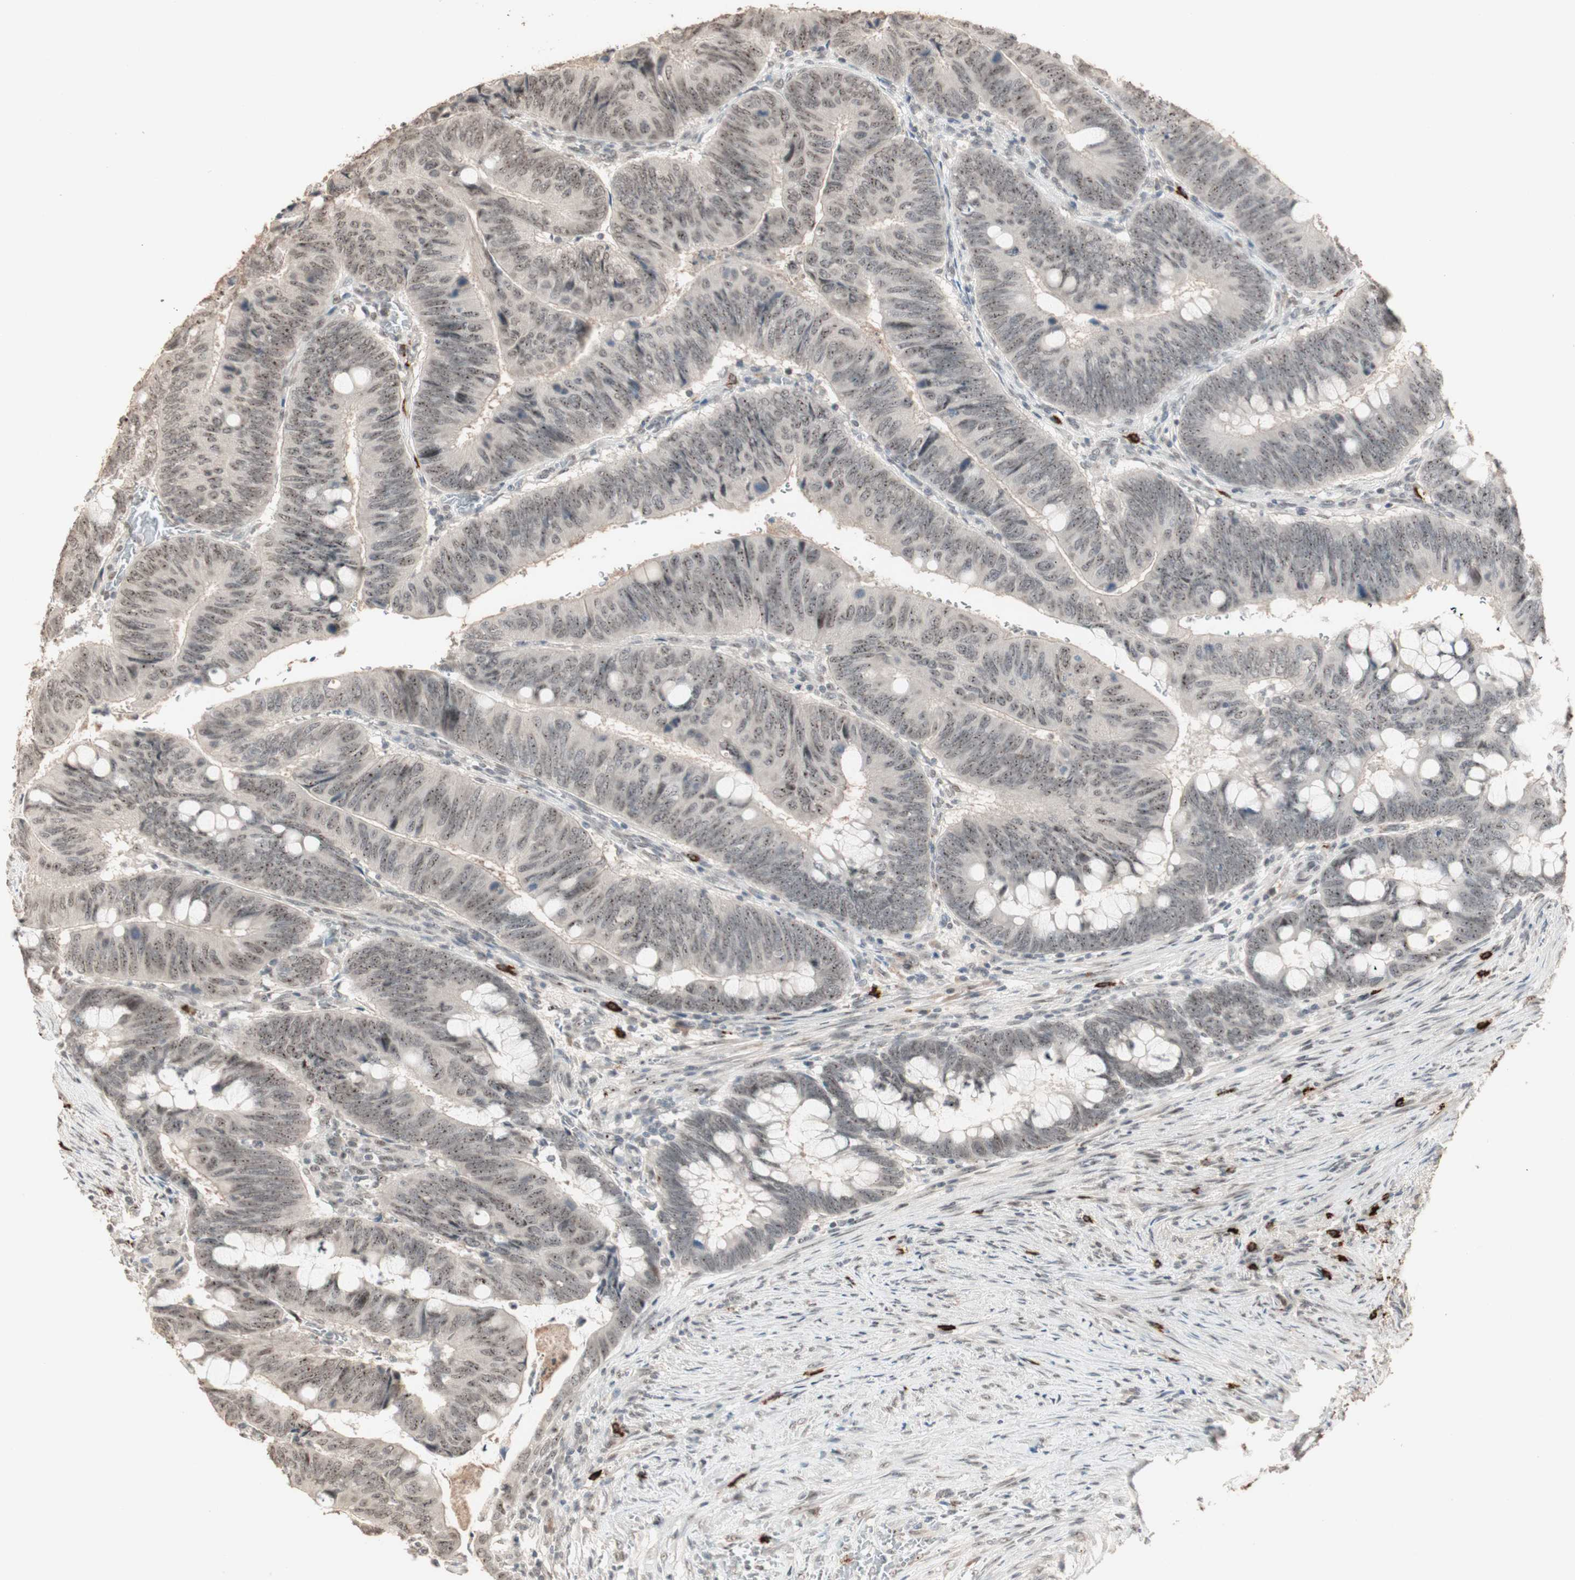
{"staining": {"intensity": "strong", "quantity": ">75%", "location": "nuclear"}, "tissue": "colorectal cancer", "cell_type": "Tumor cells", "image_type": "cancer", "snomed": [{"axis": "morphology", "description": "Normal tissue, NOS"}, {"axis": "morphology", "description": "Adenocarcinoma, NOS"}, {"axis": "topography", "description": "Rectum"}, {"axis": "topography", "description": "Peripheral nerve tissue"}], "caption": "There is high levels of strong nuclear expression in tumor cells of colorectal cancer, as demonstrated by immunohistochemical staining (brown color).", "gene": "ETV4", "patient": {"sex": "male", "age": 92}}